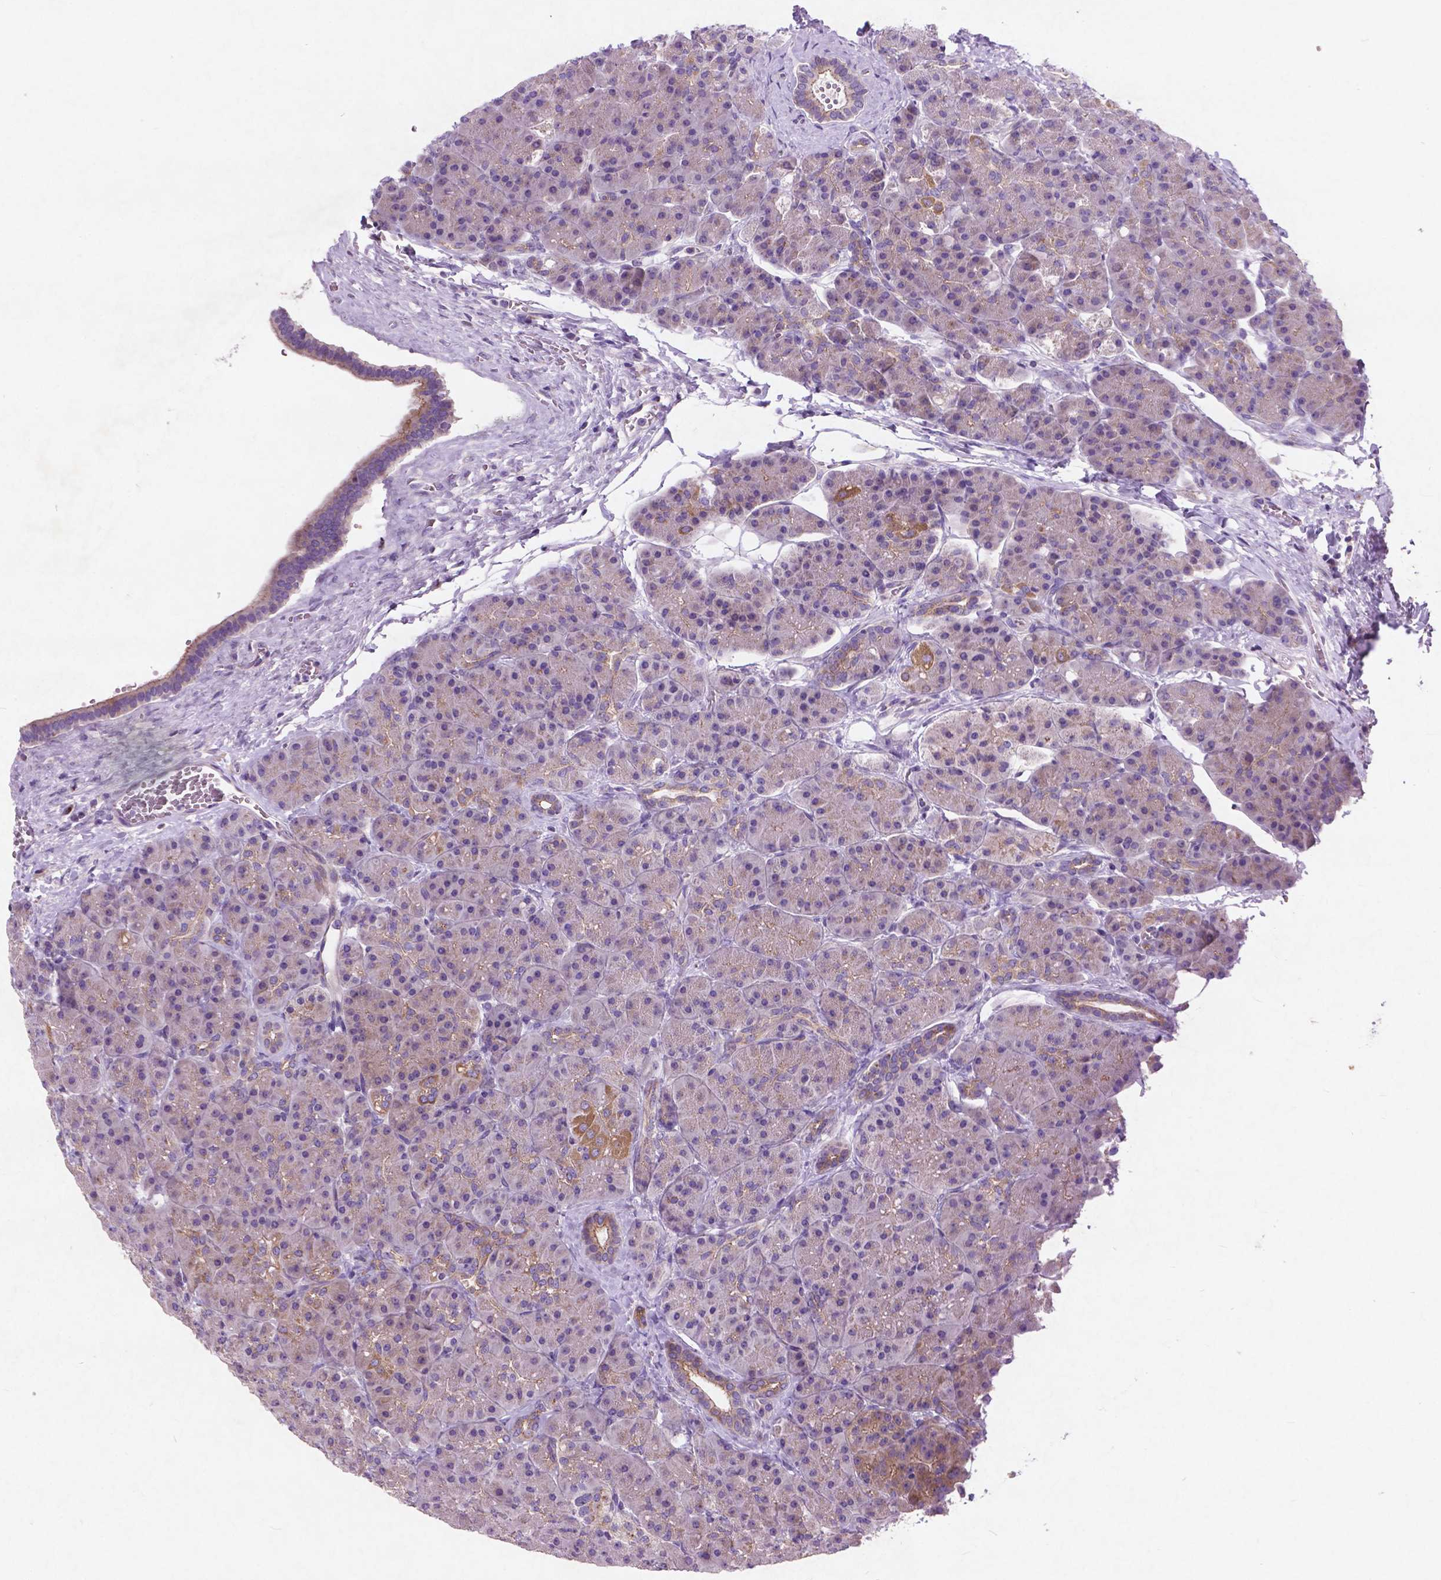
{"staining": {"intensity": "weak", "quantity": "25%-75%", "location": "cytoplasmic/membranous"}, "tissue": "pancreas", "cell_type": "Exocrine glandular cells", "image_type": "normal", "snomed": [{"axis": "morphology", "description": "Normal tissue, NOS"}, {"axis": "topography", "description": "Pancreas"}], "caption": "Normal pancreas displays weak cytoplasmic/membranous positivity in about 25%-75% of exocrine glandular cells, visualized by immunohistochemistry. Immunohistochemistry stains the protein in brown and the nuclei are stained blue.", "gene": "ATG4D", "patient": {"sex": "male", "age": 57}}